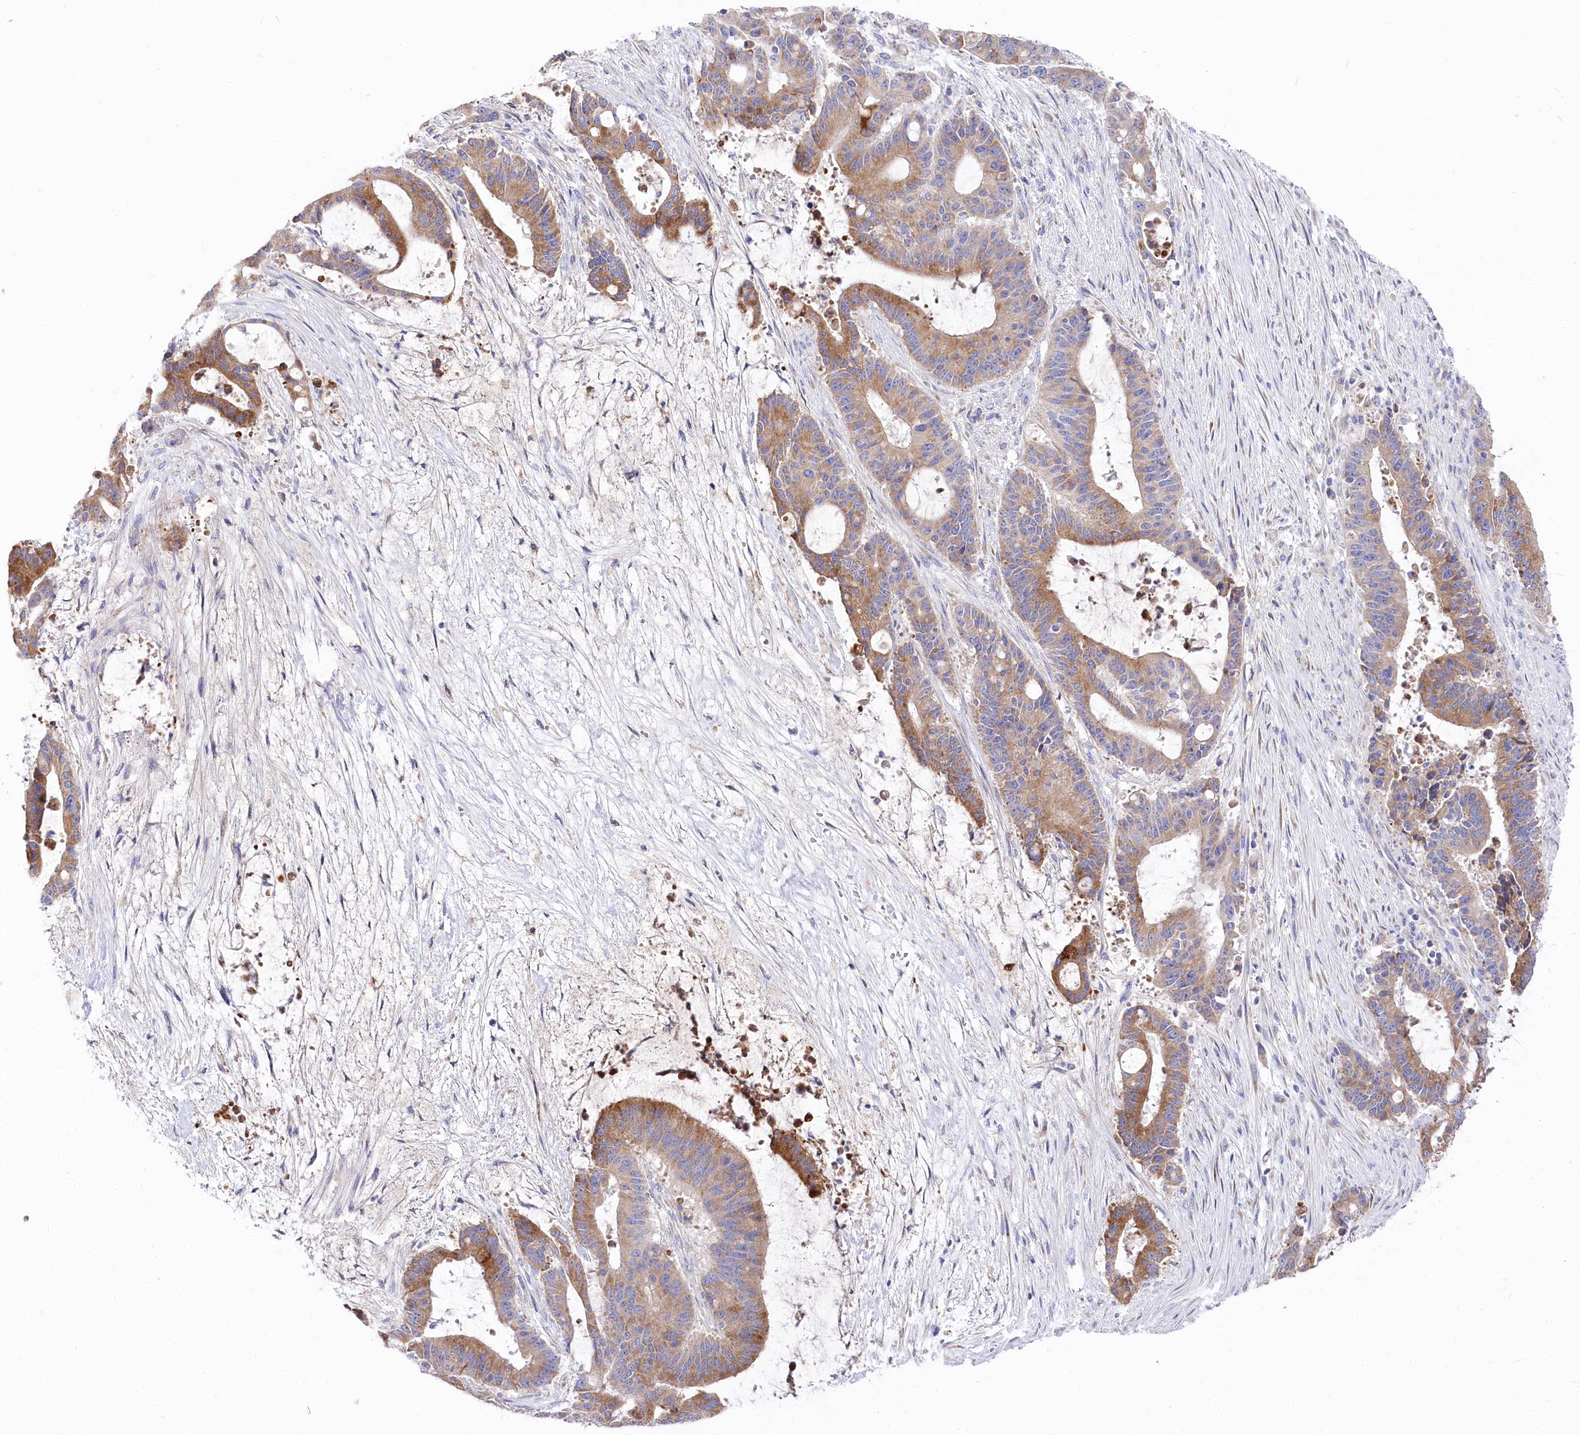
{"staining": {"intensity": "moderate", "quantity": ">75%", "location": "cytoplasmic/membranous"}, "tissue": "liver cancer", "cell_type": "Tumor cells", "image_type": "cancer", "snomed": [{"axis": "morphology", "description": "Normal tissue, NOS"}, {"axis": "morphology", "description": "Cholangiocarcinoma"}, {"axis": "topography", "description": "Liver"}, {"axis": "topography", "description": "Peripheral nerve tissue"}], "caption": "Liver cholangiocarcinoma stained for a protein reveals moderate cytoplasmic/membranous positivity in tumor cells. (DAB (3,3'-diaminobenzidine) IHC, brown staining for protein, blue staining for nuclei).", "gene": "POGLUT1", "patient": {"sex": "female", "age": 73}}